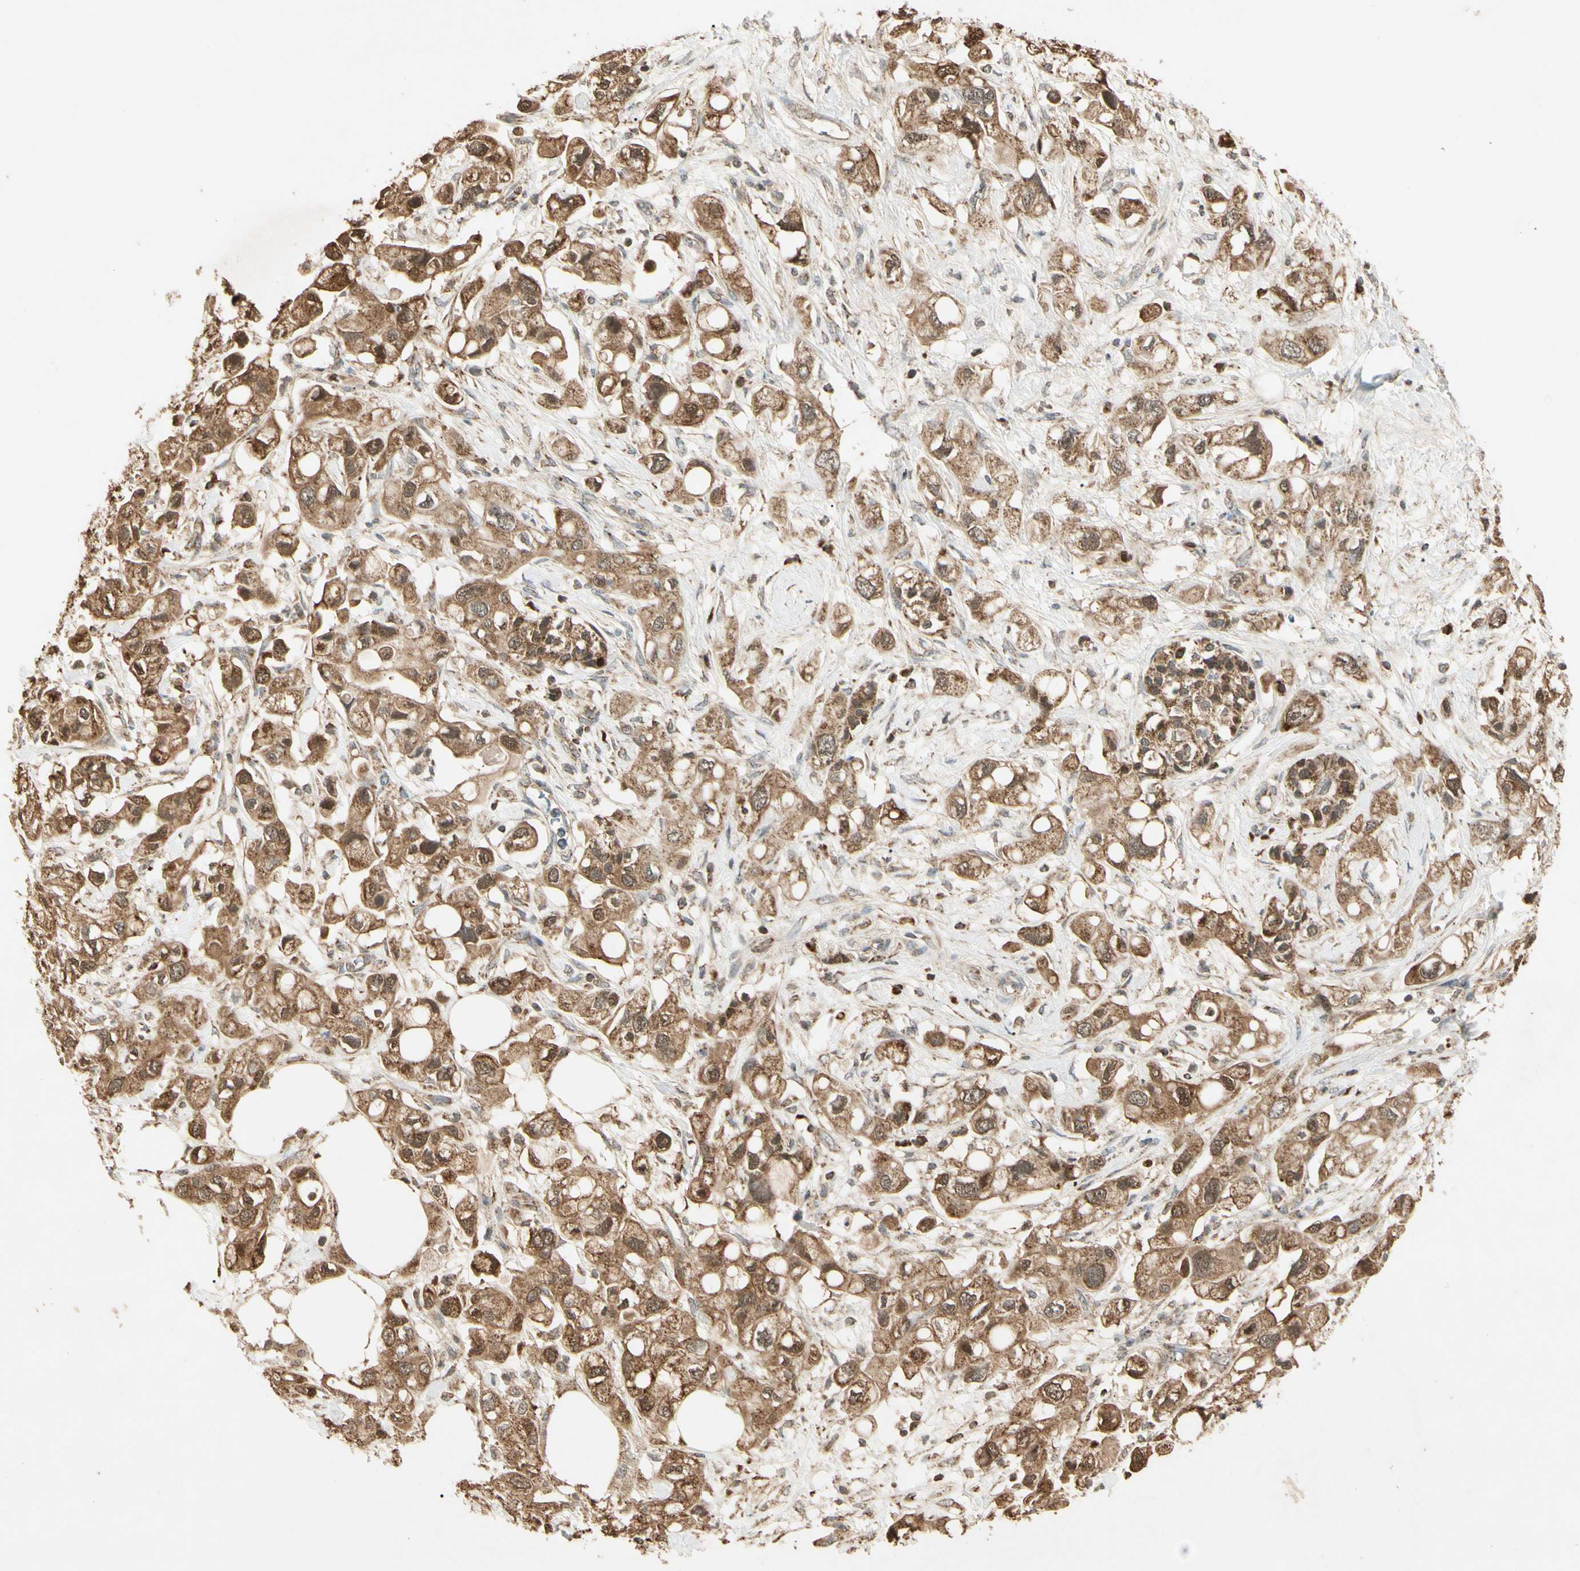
{"staining": {"intensity": "moderate", "quantity": ">75%", "location": "cytoplasmic/membranous"}, "tissue": "pancreatic cancer", "cell_type": "Tumor cells", "image_type": "cancer", "snomed": [{"axis": "morphology", "description": "Adenocarcinoma, NOS"}, {"axis": "topography", "description": "Pancreas"}], "caption": "Tumor cells exhibit medium levels of moderate cytoplasmic/membranous staining in approximately >75% of cells in pancreatic cancer.", "gene": "PRDX5", "patient": {"sex": "female", "age": 56}}